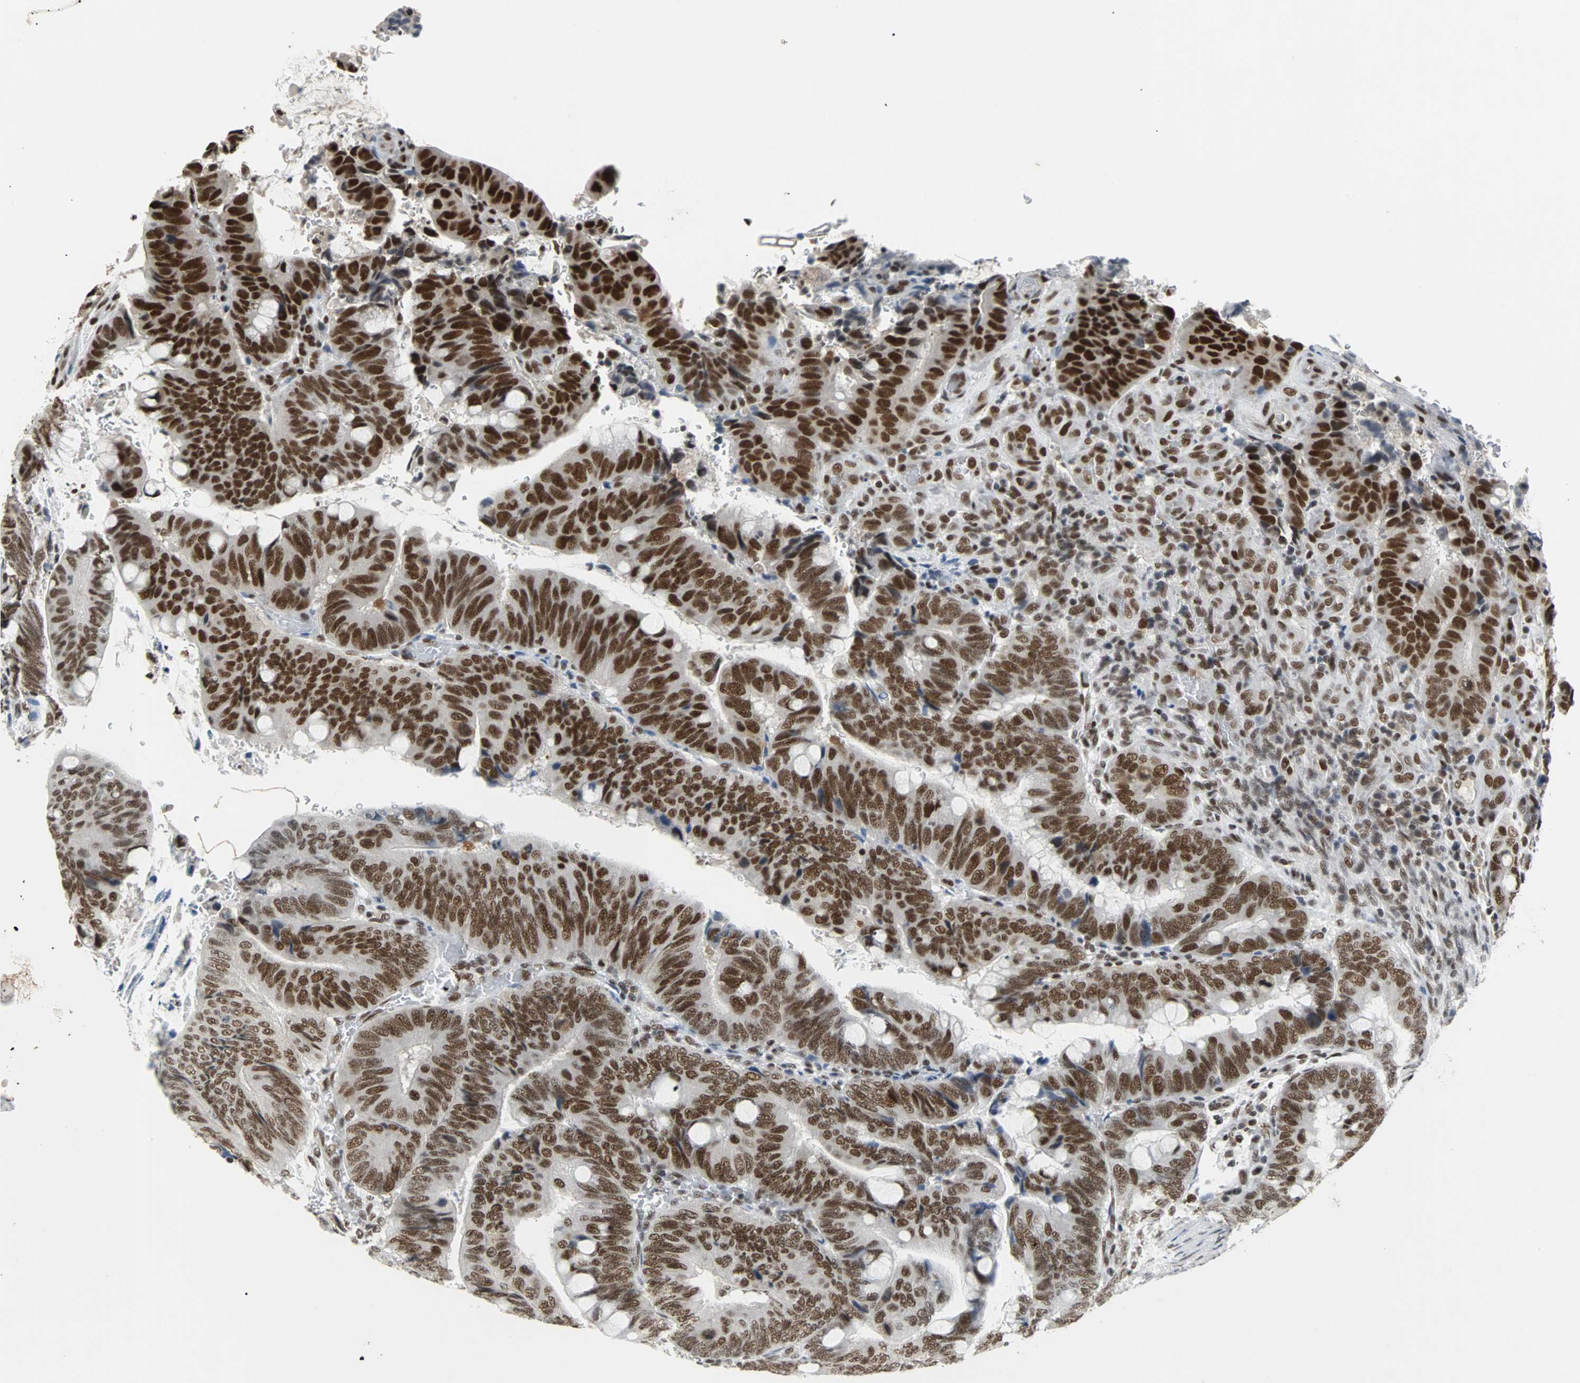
{"staining": {"intensity": "strong", "quantity": ">75%", "location": "nuclear"}, "tissue": "colorectal cancer", "cell_type": "Tumor cells", "image_type": "cancer", "snomed": [{"axis": "morphology", "description": "Normal tissue, NOS"}, {"axis": "morphology", "description": "Adenocarcinoma, NOS"}, {"axis": "topography", "description": "Rectum"}, {"axis": "topography", "description": "Peripheral nerve tissue"}], "caption": "Colorectal adenocarcinoma stained with immunohistochemistry (IHC) displays strong nuclear staining in about >75% of tumor cells.", "gene": "GATAD2A", "patient": {"sex": "male", "age": 92}}